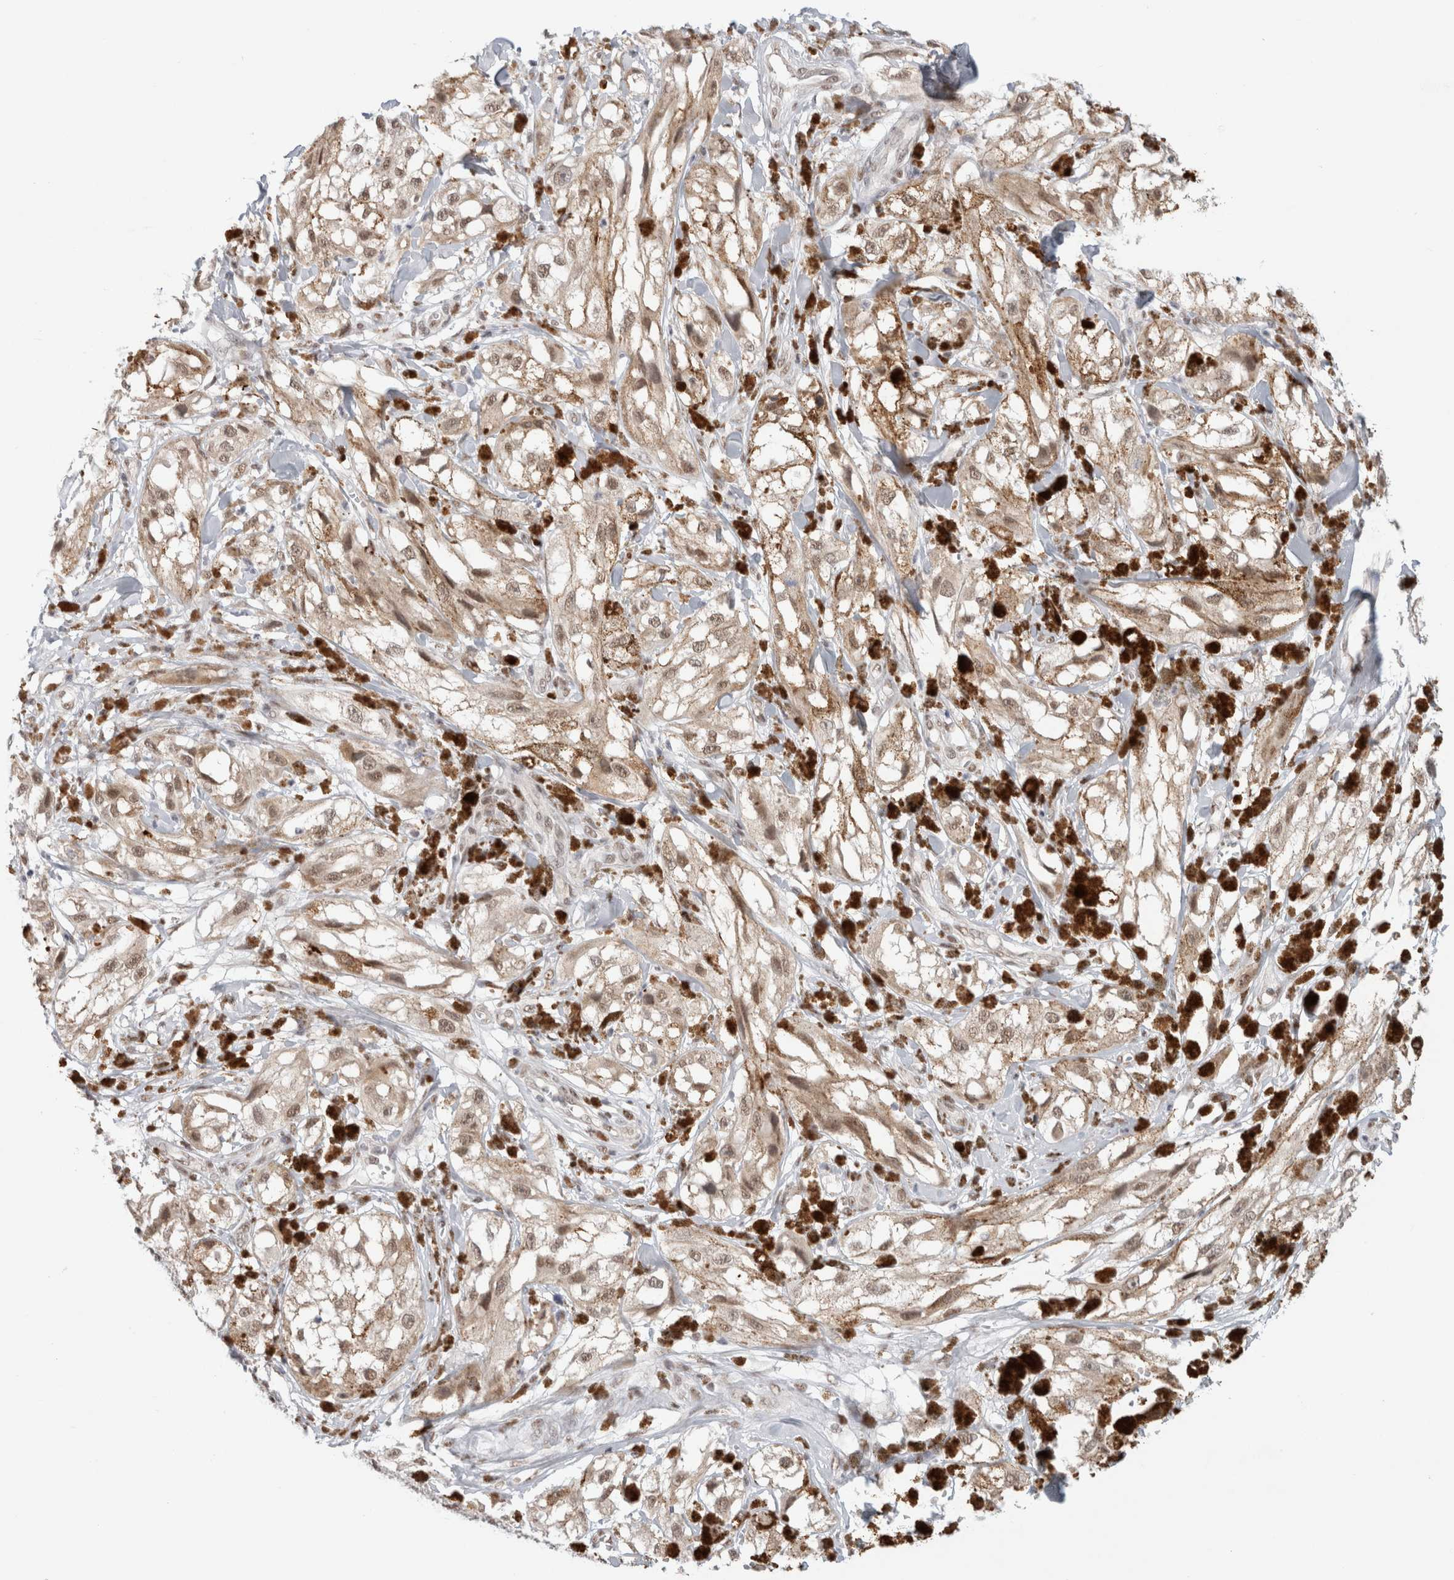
{"staining": {"intensity": "weak", "quantity": ">75%", "location": "nuclear"}, "tissue": "melanoma", "cell_type": "Tumor cells", "image_type": "cancer", "snomed": [{"axis": "morphology", "description": "Malignant melanoma, NOS"}, {"axis": "topography", "description": "Skin"}], "caption": "Melanoma was stained to show a protein in brown. There is low levels of weak nuclear positivity in approximately >75% of tumor cells. Nuclei are stained in blue.", "gene": "TRMT12", "patient": {"sex": "male", "age": 88}}